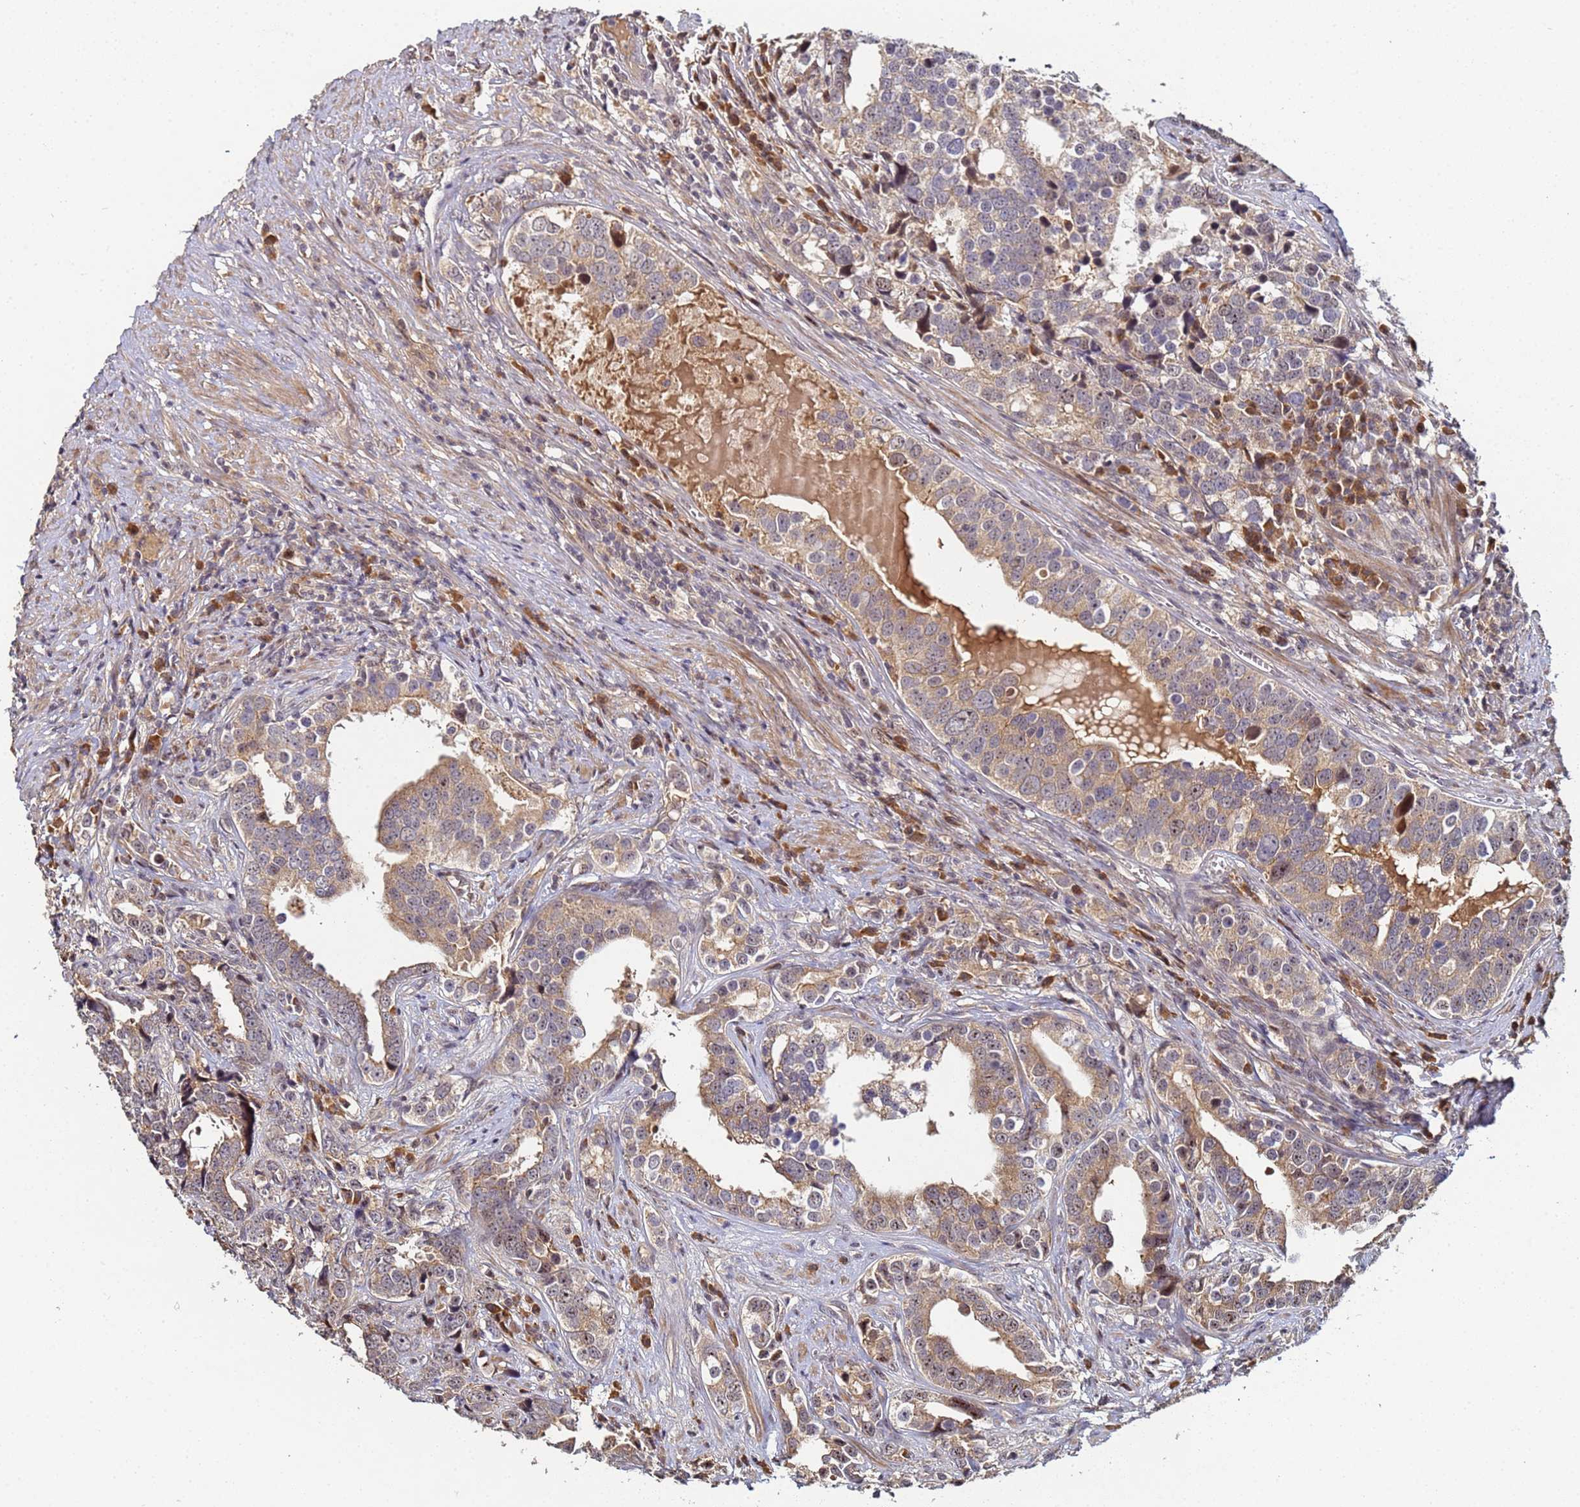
{"staining": {"intensity": "moderate", "quantity": "25%-75%", "location": "cytoplasmic/membranous"}, "tissue": "prostate cancer", "cell_type": "Tumor cells", "image_type": "cancer", "snomed": [{"axis": "morphology", "description": "Adenocarcinoma, High grade"}, {"axis": "topography", "description": "Prostate"}], "caption": "Immunohistochemistry (IHC) photomicrograph of human adenocarcinoma (high-grade) (prostate) stained for a protein (brown), which exhibits medium levels of moderate cytoplasmic/membranous expression in about 25%-75% of tumor cells.", "gene": "OSER1", "patient": {"sex": "male", "age": 71}}